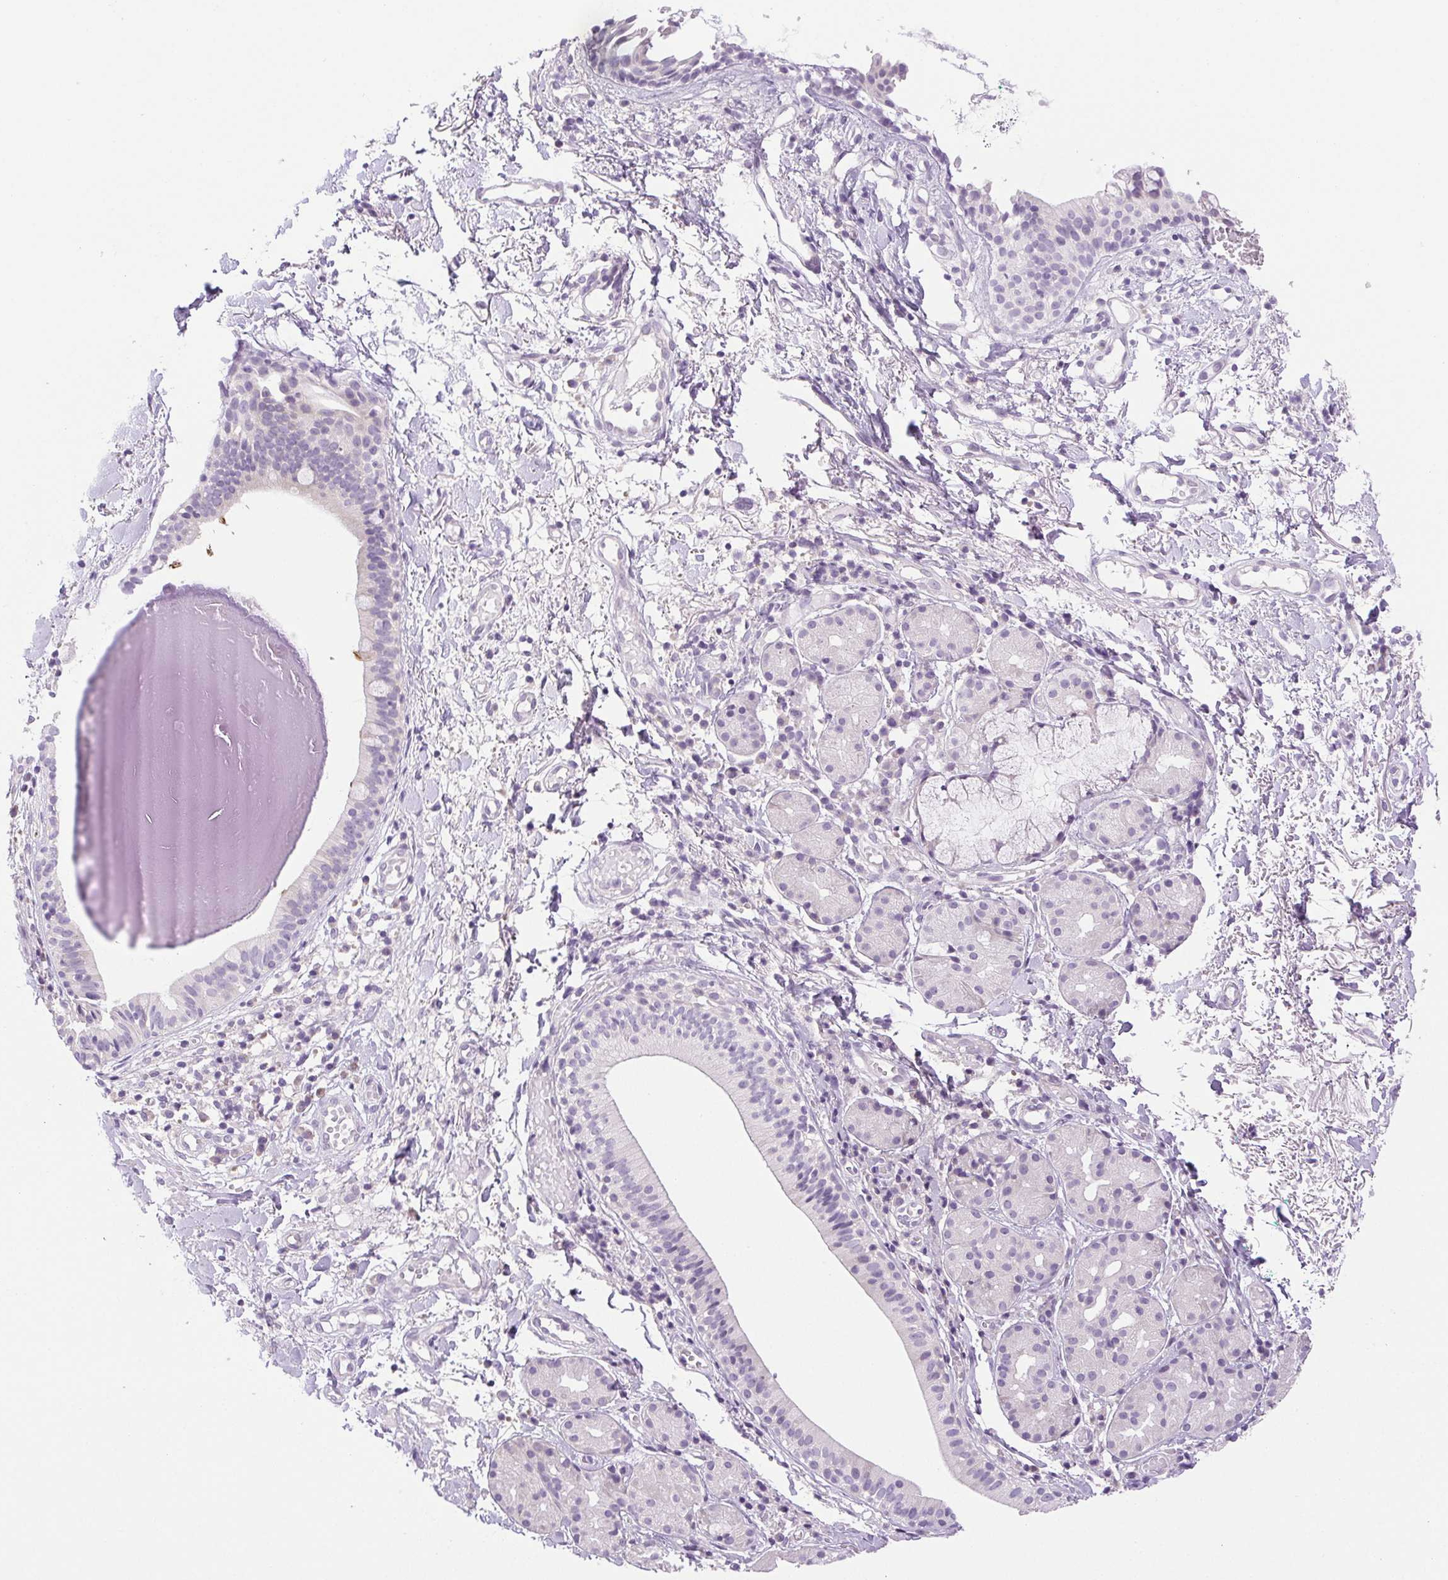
{"staining": {"intensity": "negative", "quantity": "none", "location": "none"}, "tissue": "nasopharynx", "cell_type": "Respiratory epithelial cells", "image_type": "normal", "snomed": [{"axis": "morphology", "description": "Normal tissue, NOS"}, {"axis": "morphology", "description": "Basal cell carcinoma"}, {"axis": "topography", "description": "Cartilage tissue"}, {"axis": "topography", "description": "Nasopharynx"}, {"axis": "topography", "description": "Oral tissue"}], "caption": "Respiratory epithelial cells show no significant protein expression in benign nasopharynx. Nuclei are stained in blue.", "gene": "PAPPA2", "patient": {"sex": "female", "age": 77}}